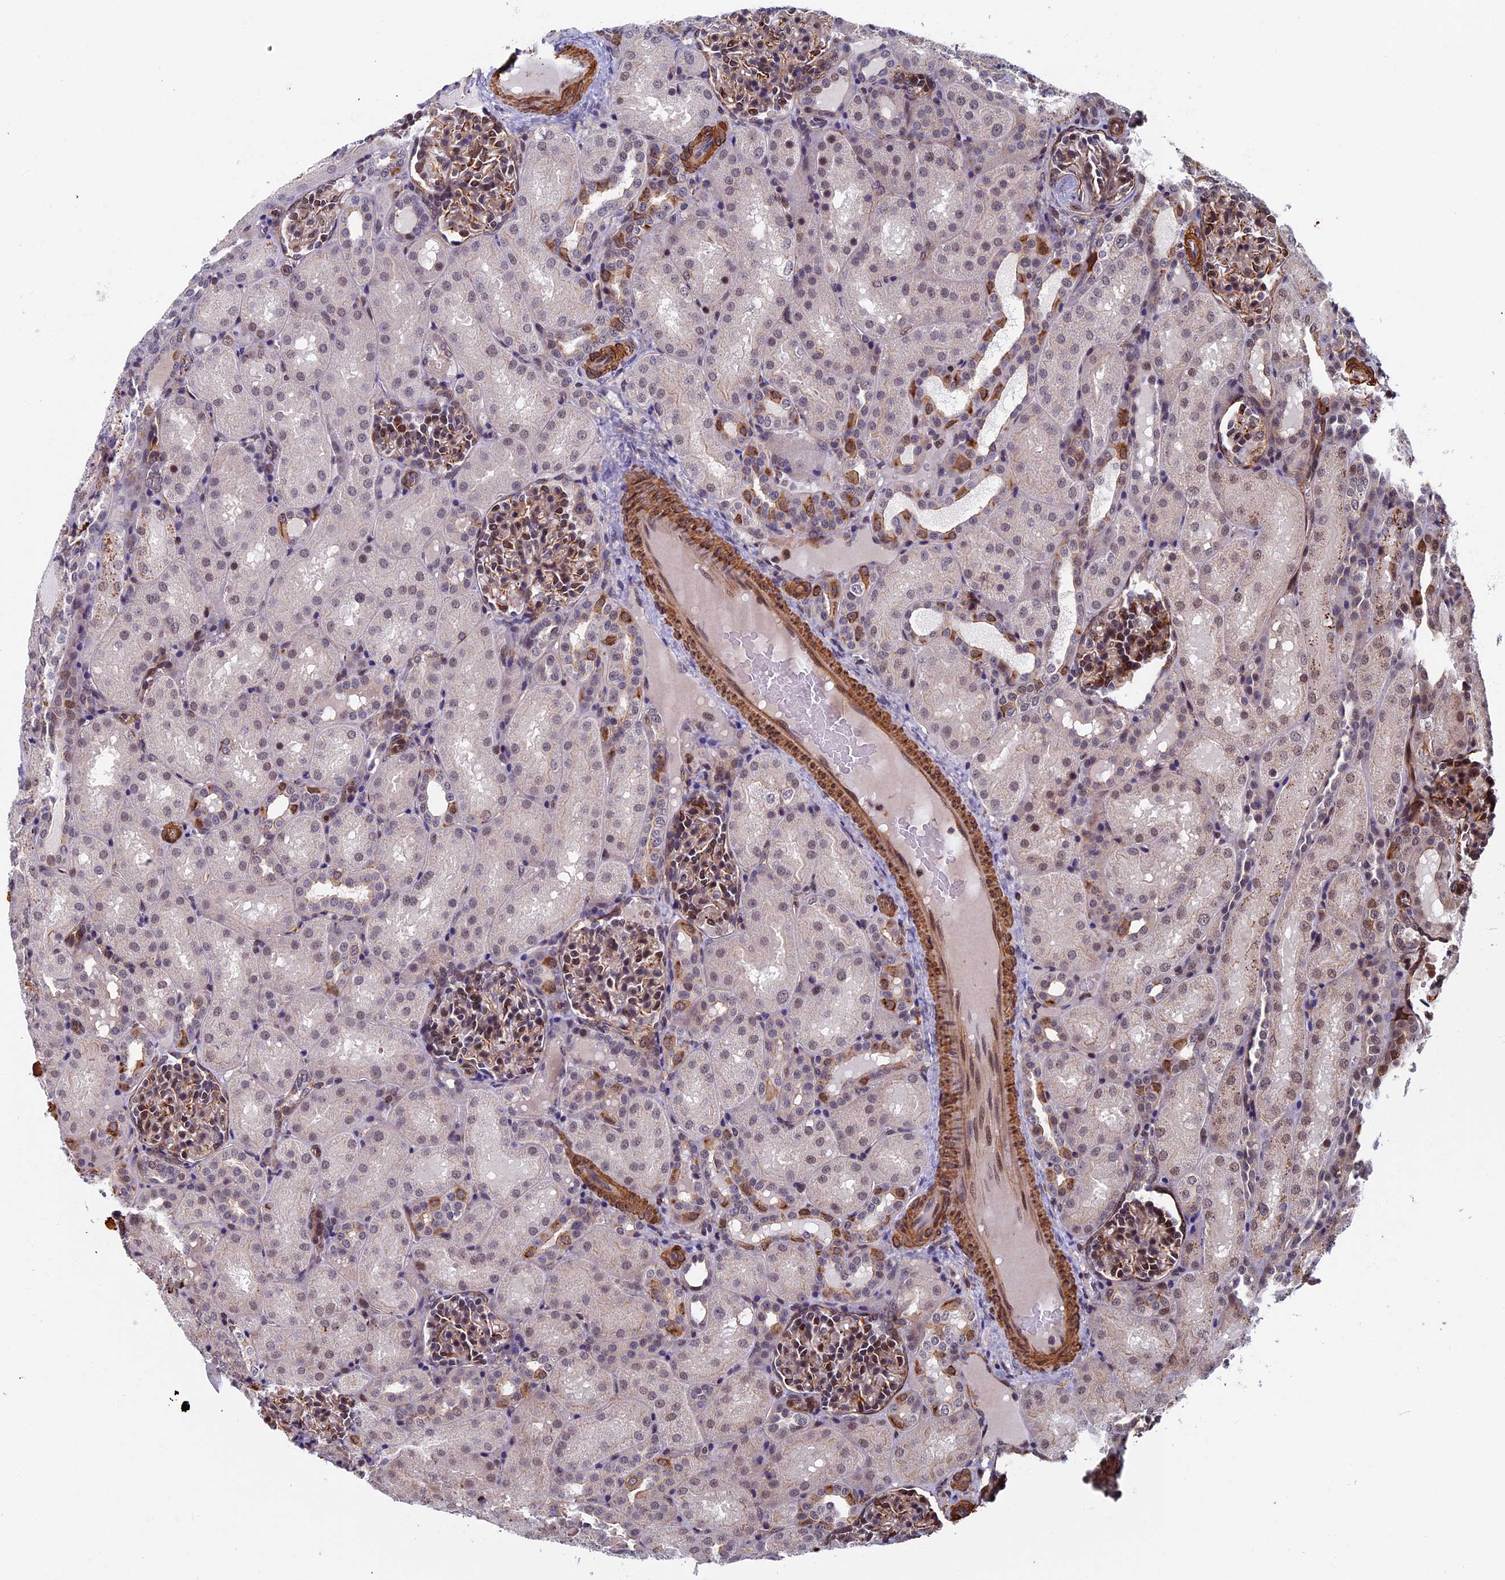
{"staining": {"intensity": "weak", "quantity": "25%-75%", "location": "cytoplasmic/membranous"}, "tissue": "kidney", "cell_type": "Cells in glomeruli", "image_type": "normal", "snomed": [{"axis": "morphology", "description": "Normal tissue, NOS"}, {"axis": "topography", "description": "Kidney"}], "caption": "Normal kidney demonstrates weak cytoplasmic/membranous staining in approximately 25%-75% of cells in glomeruli.", "gene": "CTDP1", "patient": {"sex": "male", "age": 1}}